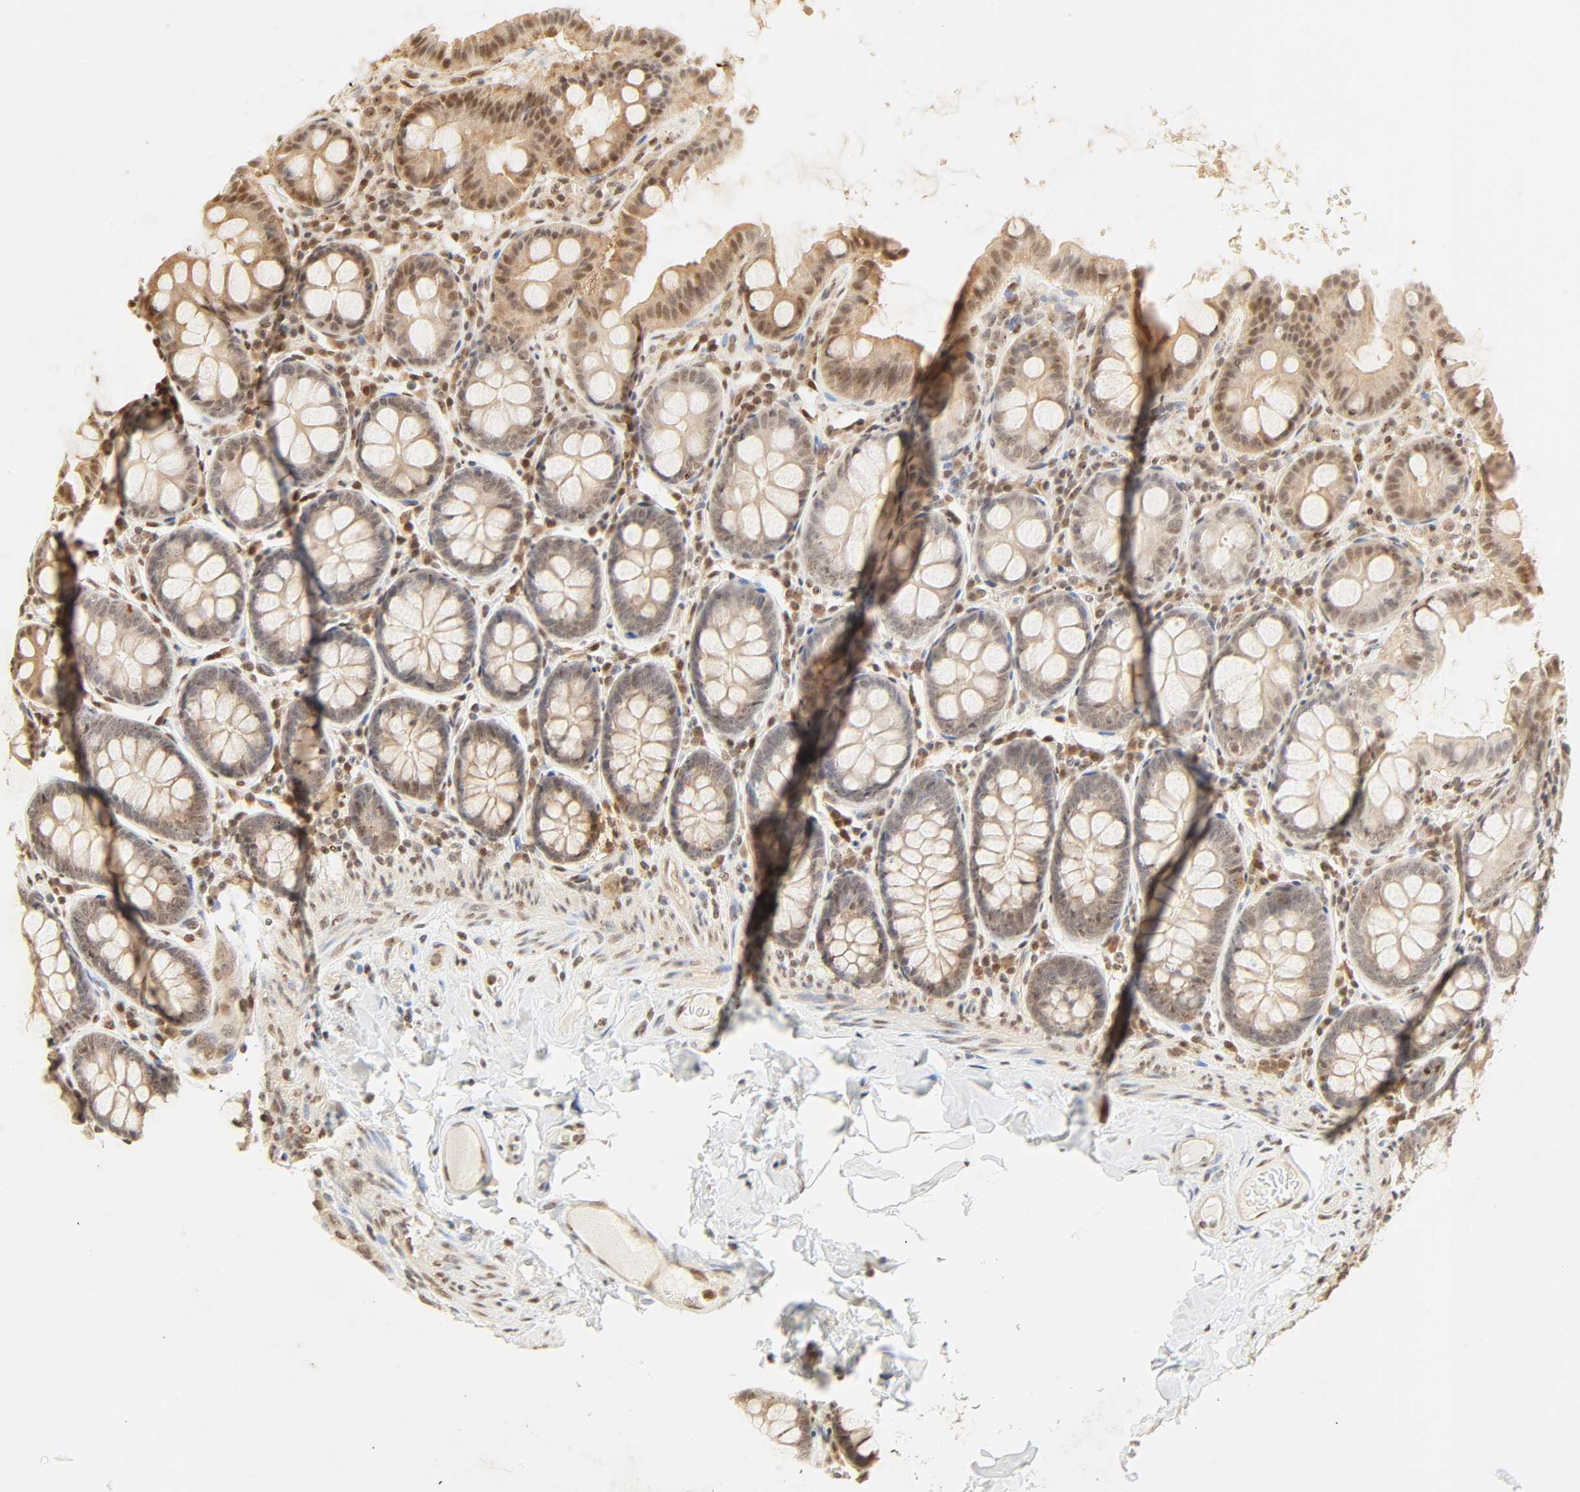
{"staining": {"intensity": "moderate", "quantity": ">75%", "location": "cytoplasmic/membranous,nuclear"}, "tissue": "colon", "cell_type": "Endothelial cells", "image_type": "normal", "snomed": [{"axis": "morphology", "description": "Normal tissue, NOS"}, {"axis": "topography", "description": "Colon"}], "caption": "The photomicrograph exhibits staining of normal colon, revealing moderate cytoplasmic/membranous,nuclear protein positivity (brown color) within endothelial cells.", "gene": "UBC", "patient": {"sex": "female", "age": 61}}